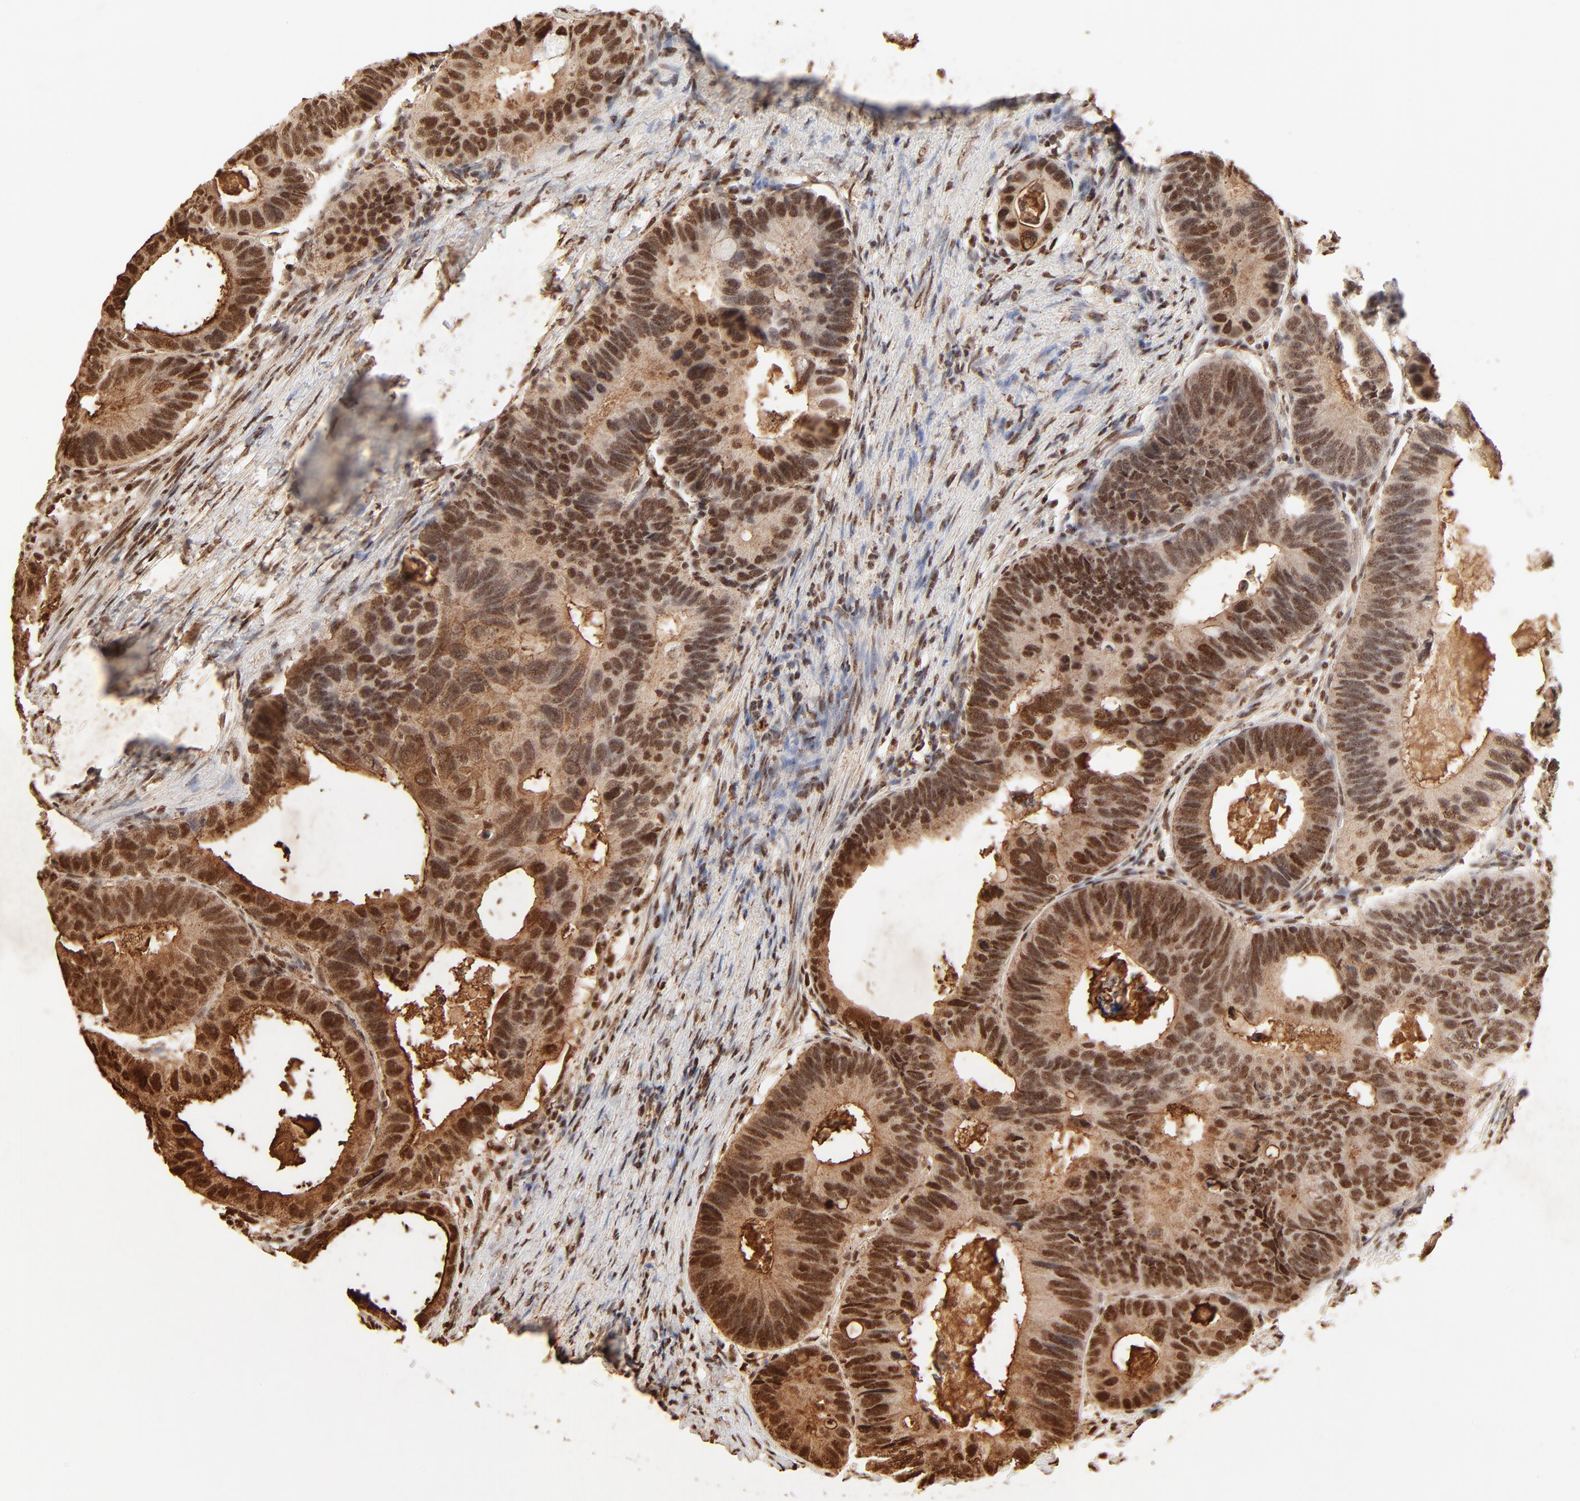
{"staining": {"intensity": "strong", "quantity": ">75%", "location": "cytoplasmic/membranous,nuclear"}, "tissue": "colorectal cancer", "cell_type": "Tumor cells", "image_type": "cancer", "snomed": [{"axis": "morphology", "description": "Adenocarcinoma, NOS"}, {"axis": "topography", "description": "Colon"}], "caption": "Colorectal cancer was stained to show a protein in brown. There is high levels of strong cytoplasmic/membranous and nuclear staining in approximately >75% of tumor cells.", "gene": "FAM50A", "patient": {"sex": "female", "age": 55}}